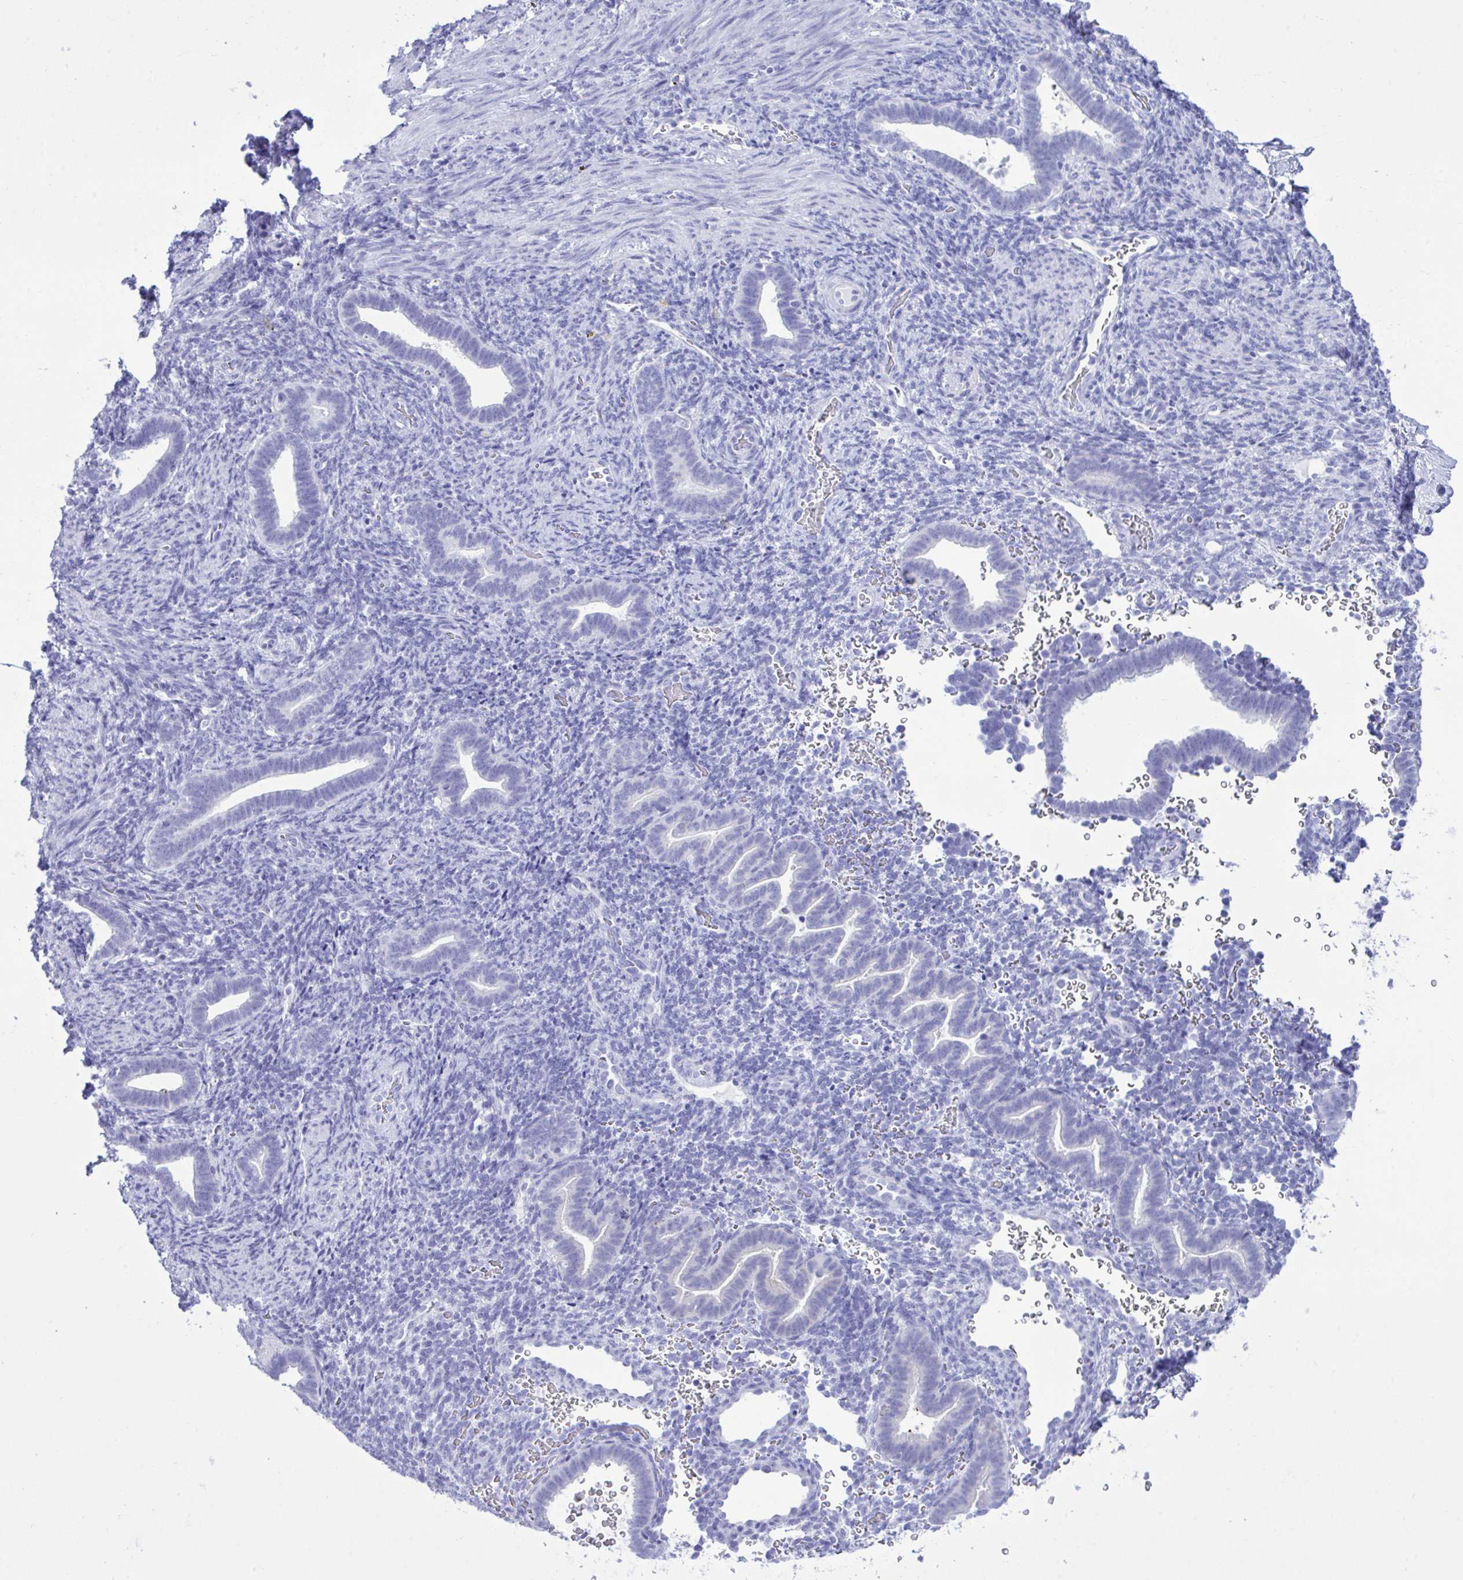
{"staining": {"intensity": "negative", "quantity": "none", "location": "none"}, "tissue": "endometrium", "cell_type": "Cells in endometrial stroma", "image_type": "normal", "snomed": [{"axis": "morphology", "description": "Normal tissue, NOS"}, {"axis": "topography", "description": "Endometrium"}], "caption": "This photomicrograph is of normal endometrium stained with immunohistochemistry to label a protein in brown with the nuclei are counter-stained blue. There is no staining in cells in endometrial stroma.", "gene": "BEX5", "patient": {"sex": "female", "age": 34}}